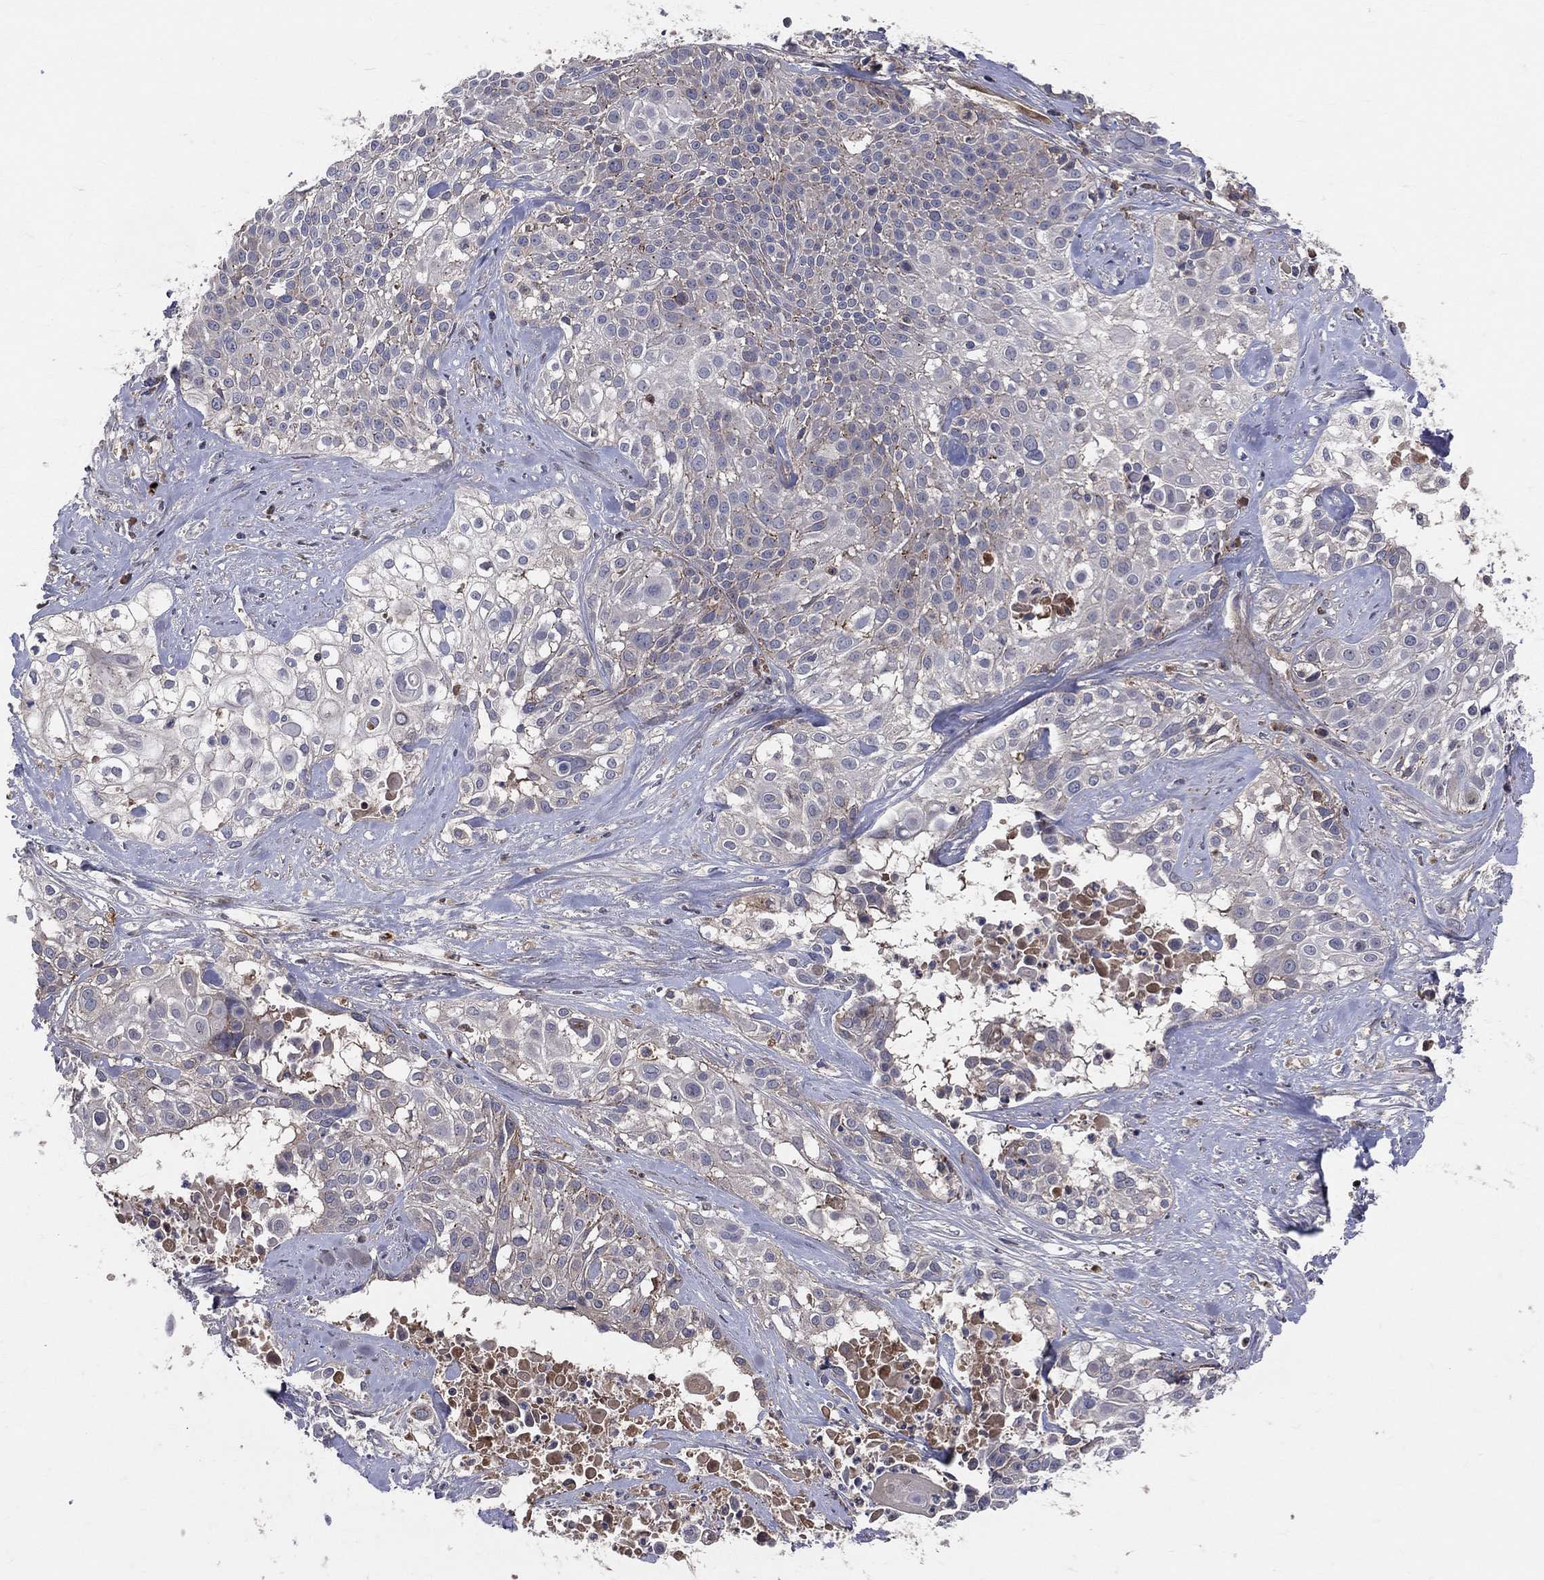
{"staining": {"intensity": "negative", "quantity": "none", "location": "none"}, "tissue": "cervical cancer", "cell_type": "Tumor cells", "image_type": "cancer", "snomed": [{"axis": "morphology", "description": "Squamous cell carcinoma, NOS"}, {"axis": "topography", "description": "Cervix"}], "caption": "The micrograph reveals no significant expression in tumor cells of cervical cancer (squamous cell carcinoma).", "gene": "ENTPD1", "patient": {"sex": "female", "age": 39}}